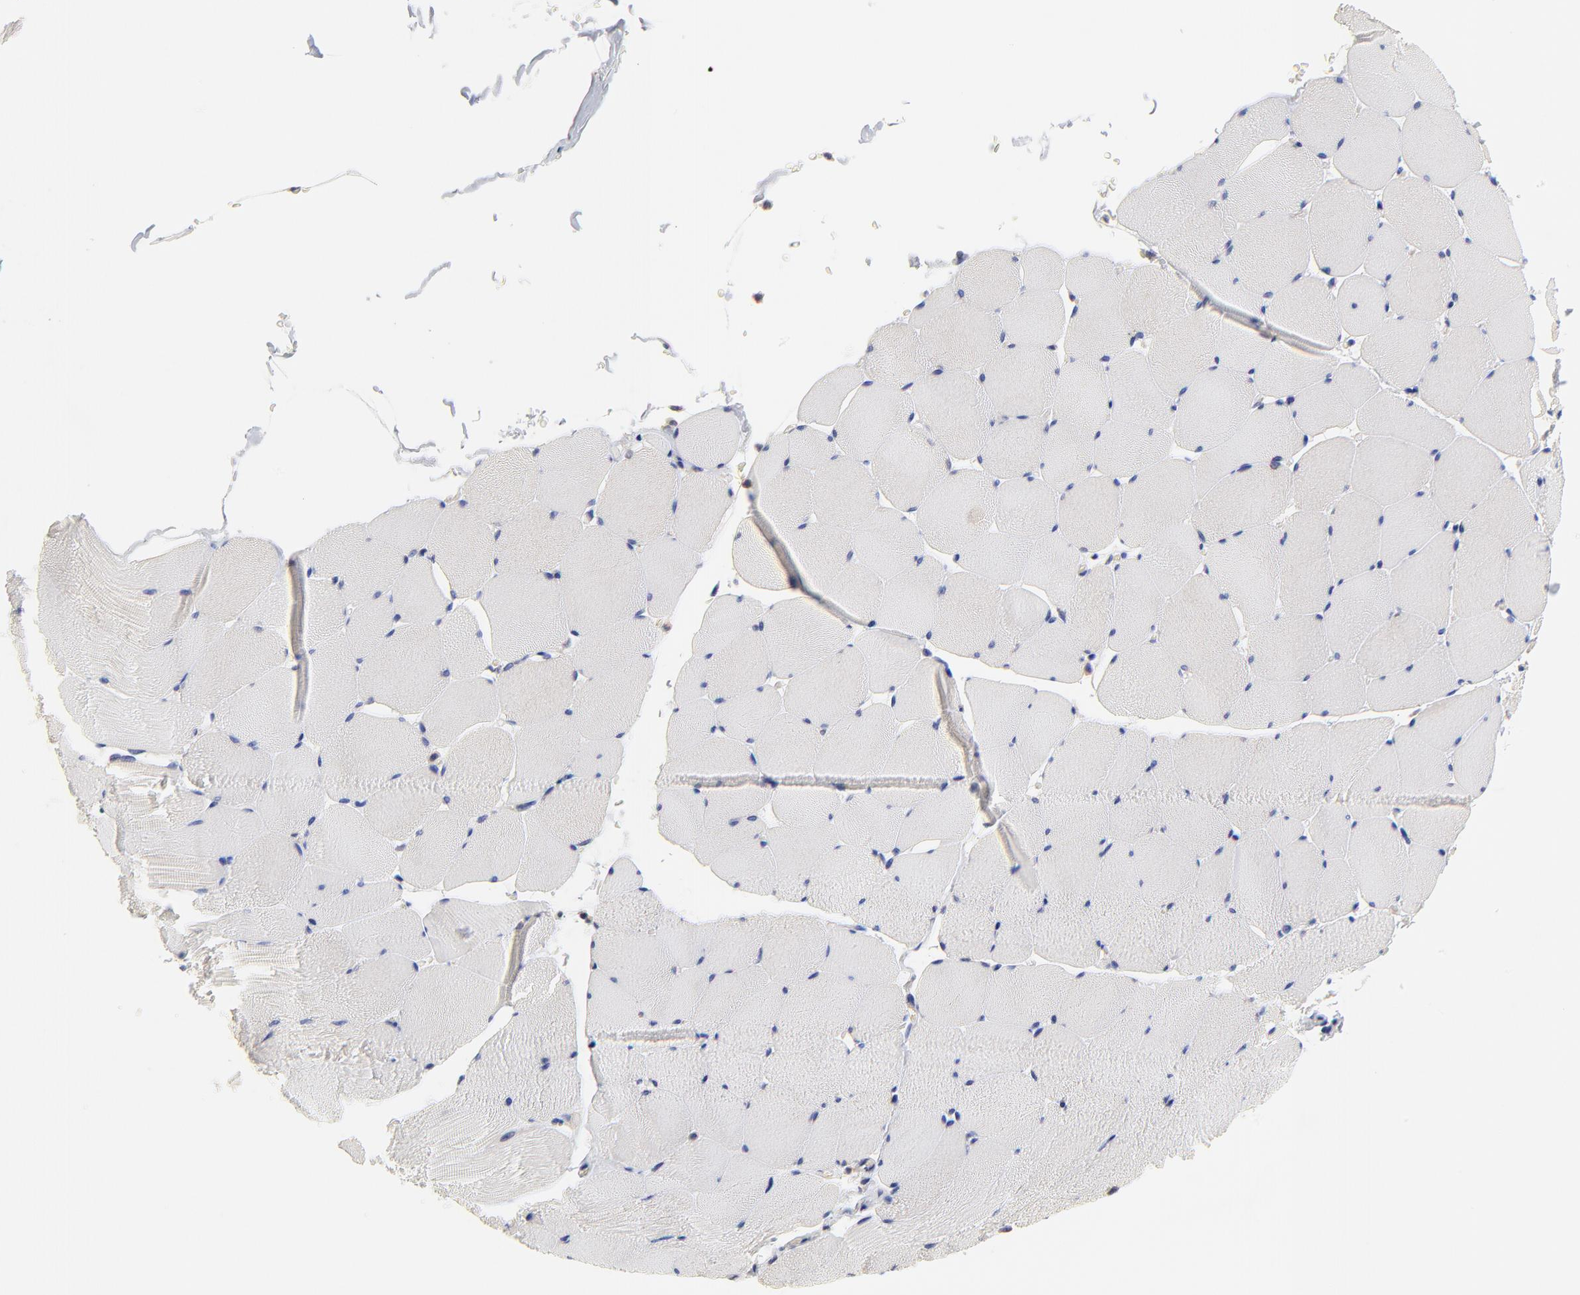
{"staining": {"intensity": "negative", "quantity": "none", "location": "none"}, "tissue": "skeletal muscle", "cell_type": "Myocytes", "image_type": "normal", "snomed": [{"axis": "morphology", "description": "Normal tissue, NOS"}, {"axis": "topography", "description": "Skeletal muscle"}], "caption": "The histopathology image displays no staining of myocytes in benign skeletal muscle. The staining was performed using DAB to visualize the protein expression in brown, while the nuclei were stained in blue with hematoxylin (Magnification: 20x).", "gene": "FBXL2", "patient": {"sex": "male", "age": 62}}